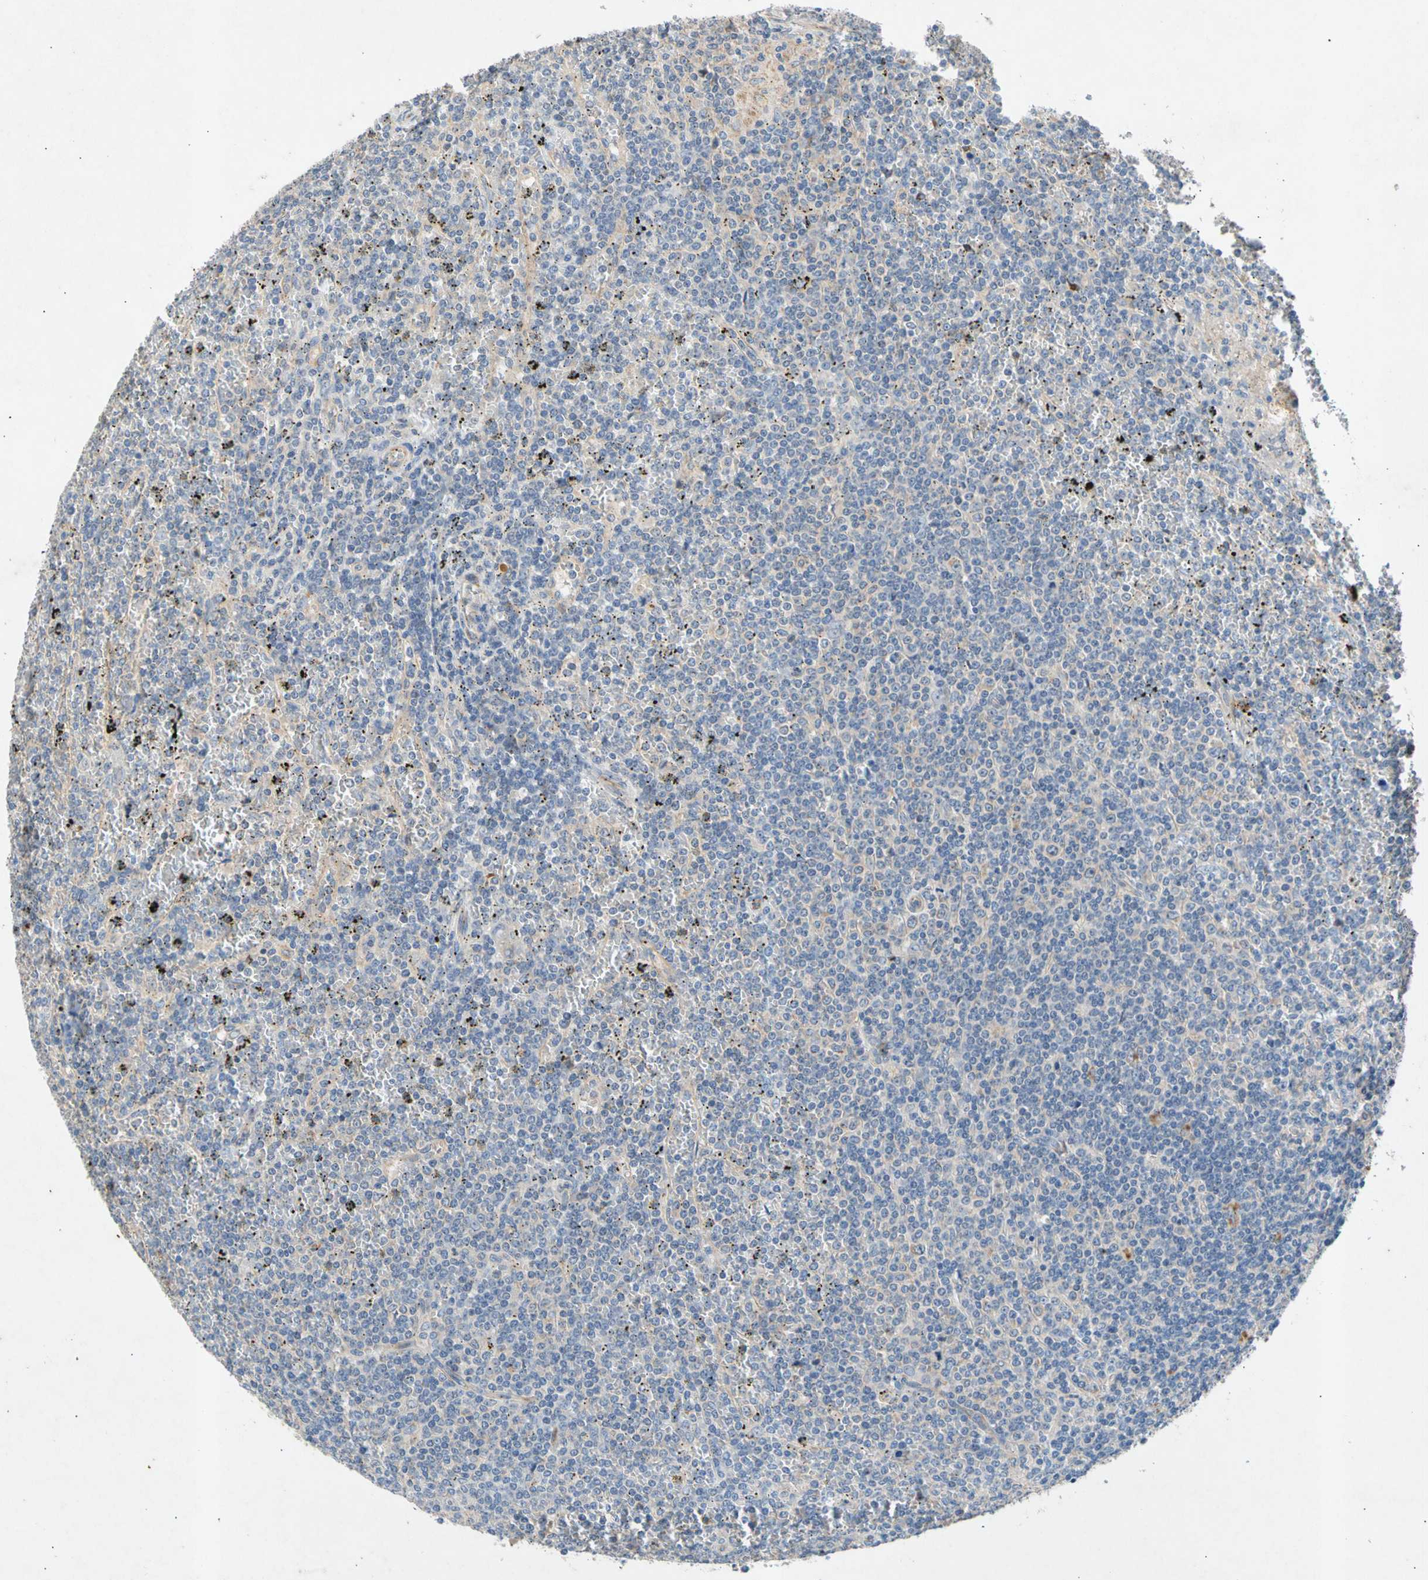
{"staining": {"intensity": "weak", "quantity": "<25%", "location": "cytoplasmic/membranous"}, "tissue": "lymphoma", "cell_type": "Tumor cells", "image_type": "cancer", "snomed": [{"axis": "morphology", "description": "Malignant lymphoma, non-Hodgkin's type, Low grade"}, {"axis": "topography", "description": "Spleen"}], "caption": "A high-resolution micrograph shows IHC staining of malignant lymphoma, non-Hodgkin's type (low-grade), which exhibits no significant staining in tumor cells.", "gene": "GASK1B", "patient": {"sex": "female", "age": 19}}